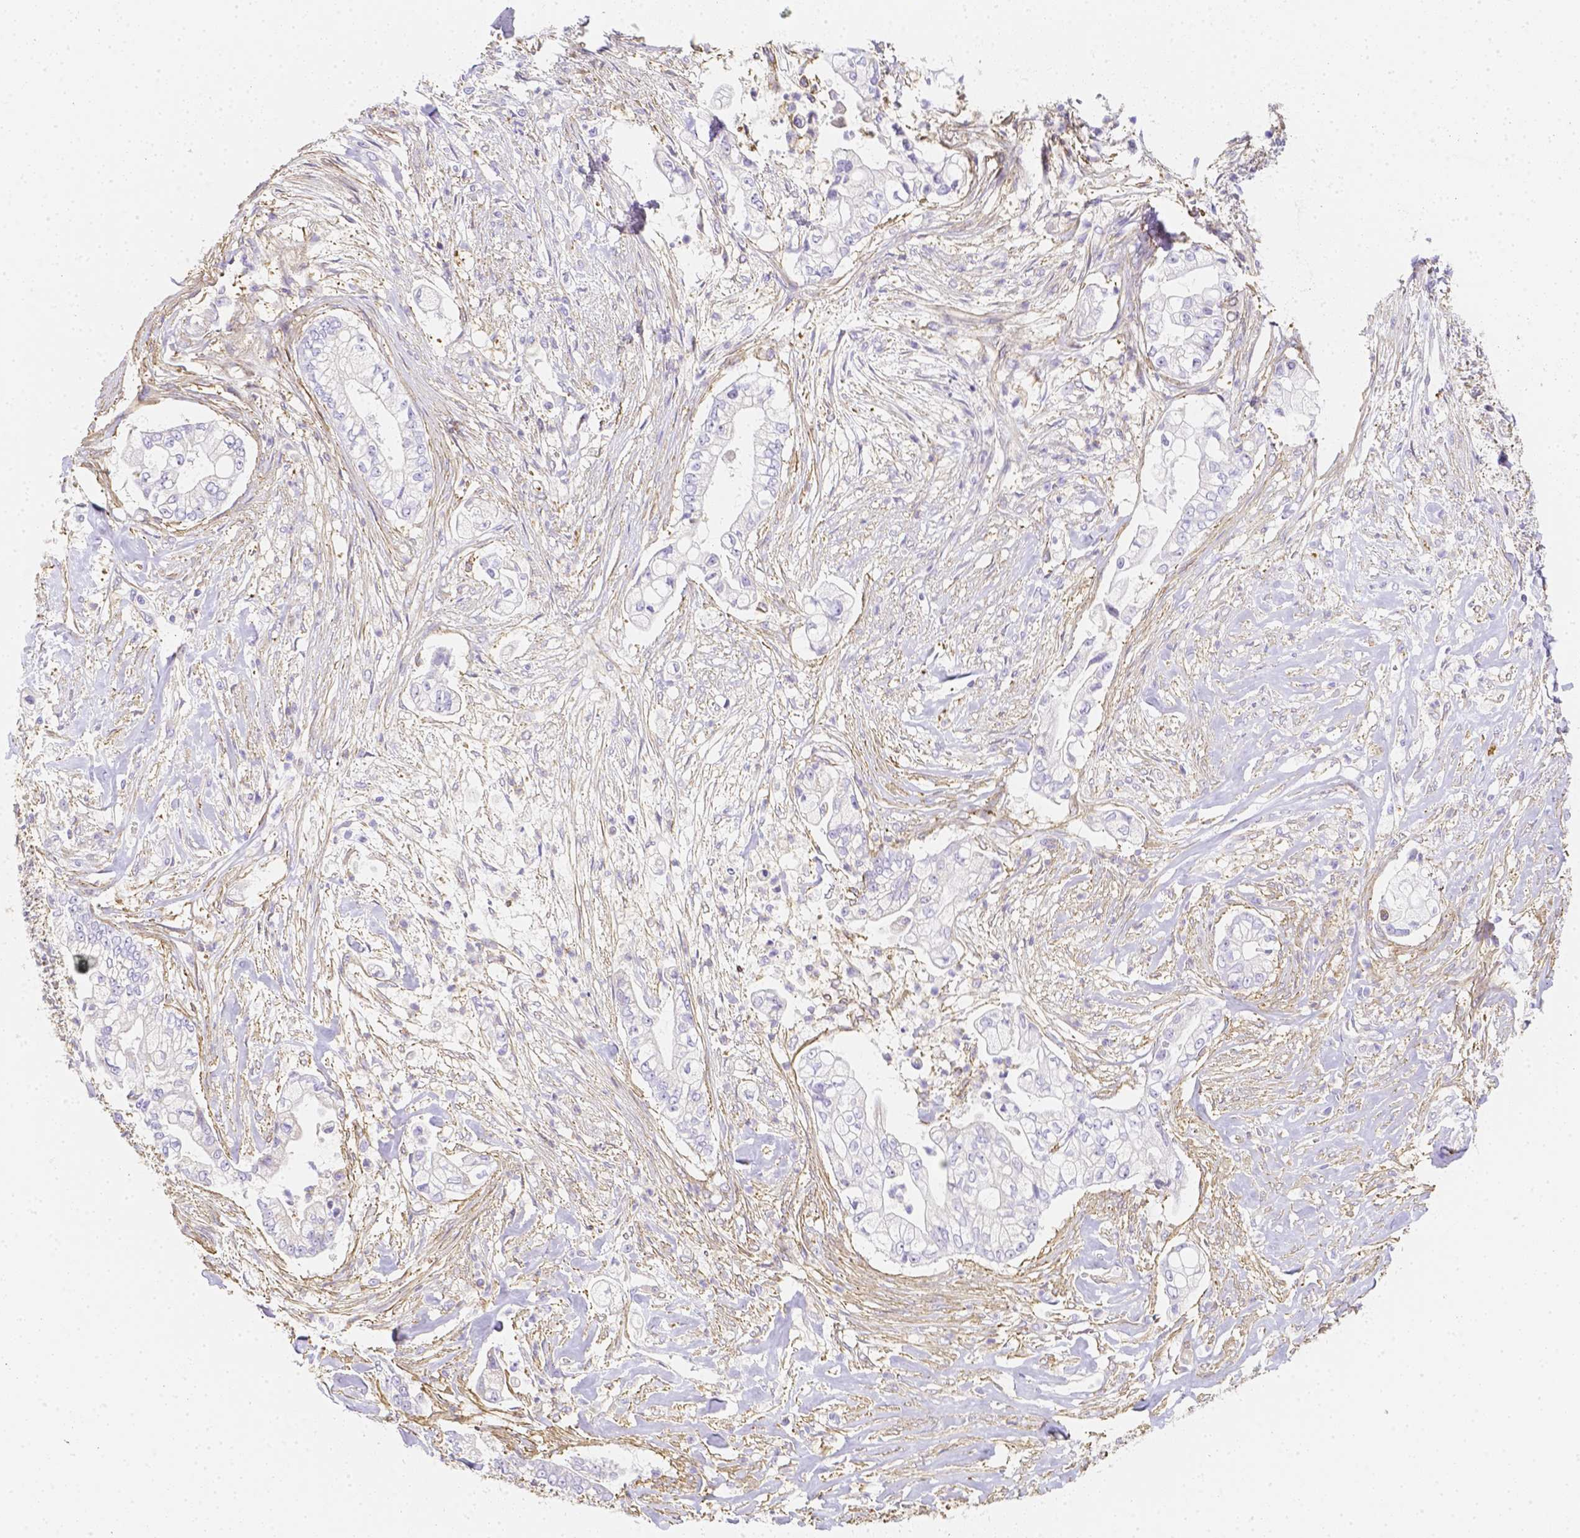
{"staining": {"intensity": "negative", "quantity": "none", "location": "none"}, "tissue": "pancreatic cancer", "cell_type": "Tumor cells", "image_type": "cancer", "snomed": [{"axis": "morphology", "description": "Adenocarcinoma, NOS"}, {"axis": "topography", "description": "Pancreas"}], "caption": "Pancreatic adenocarcinoma stained for a protein using immunohistochemistry shows no positivity tumor cells.", "gene": "ASAH2", "patient": {"sex": "female", "age": 69}}